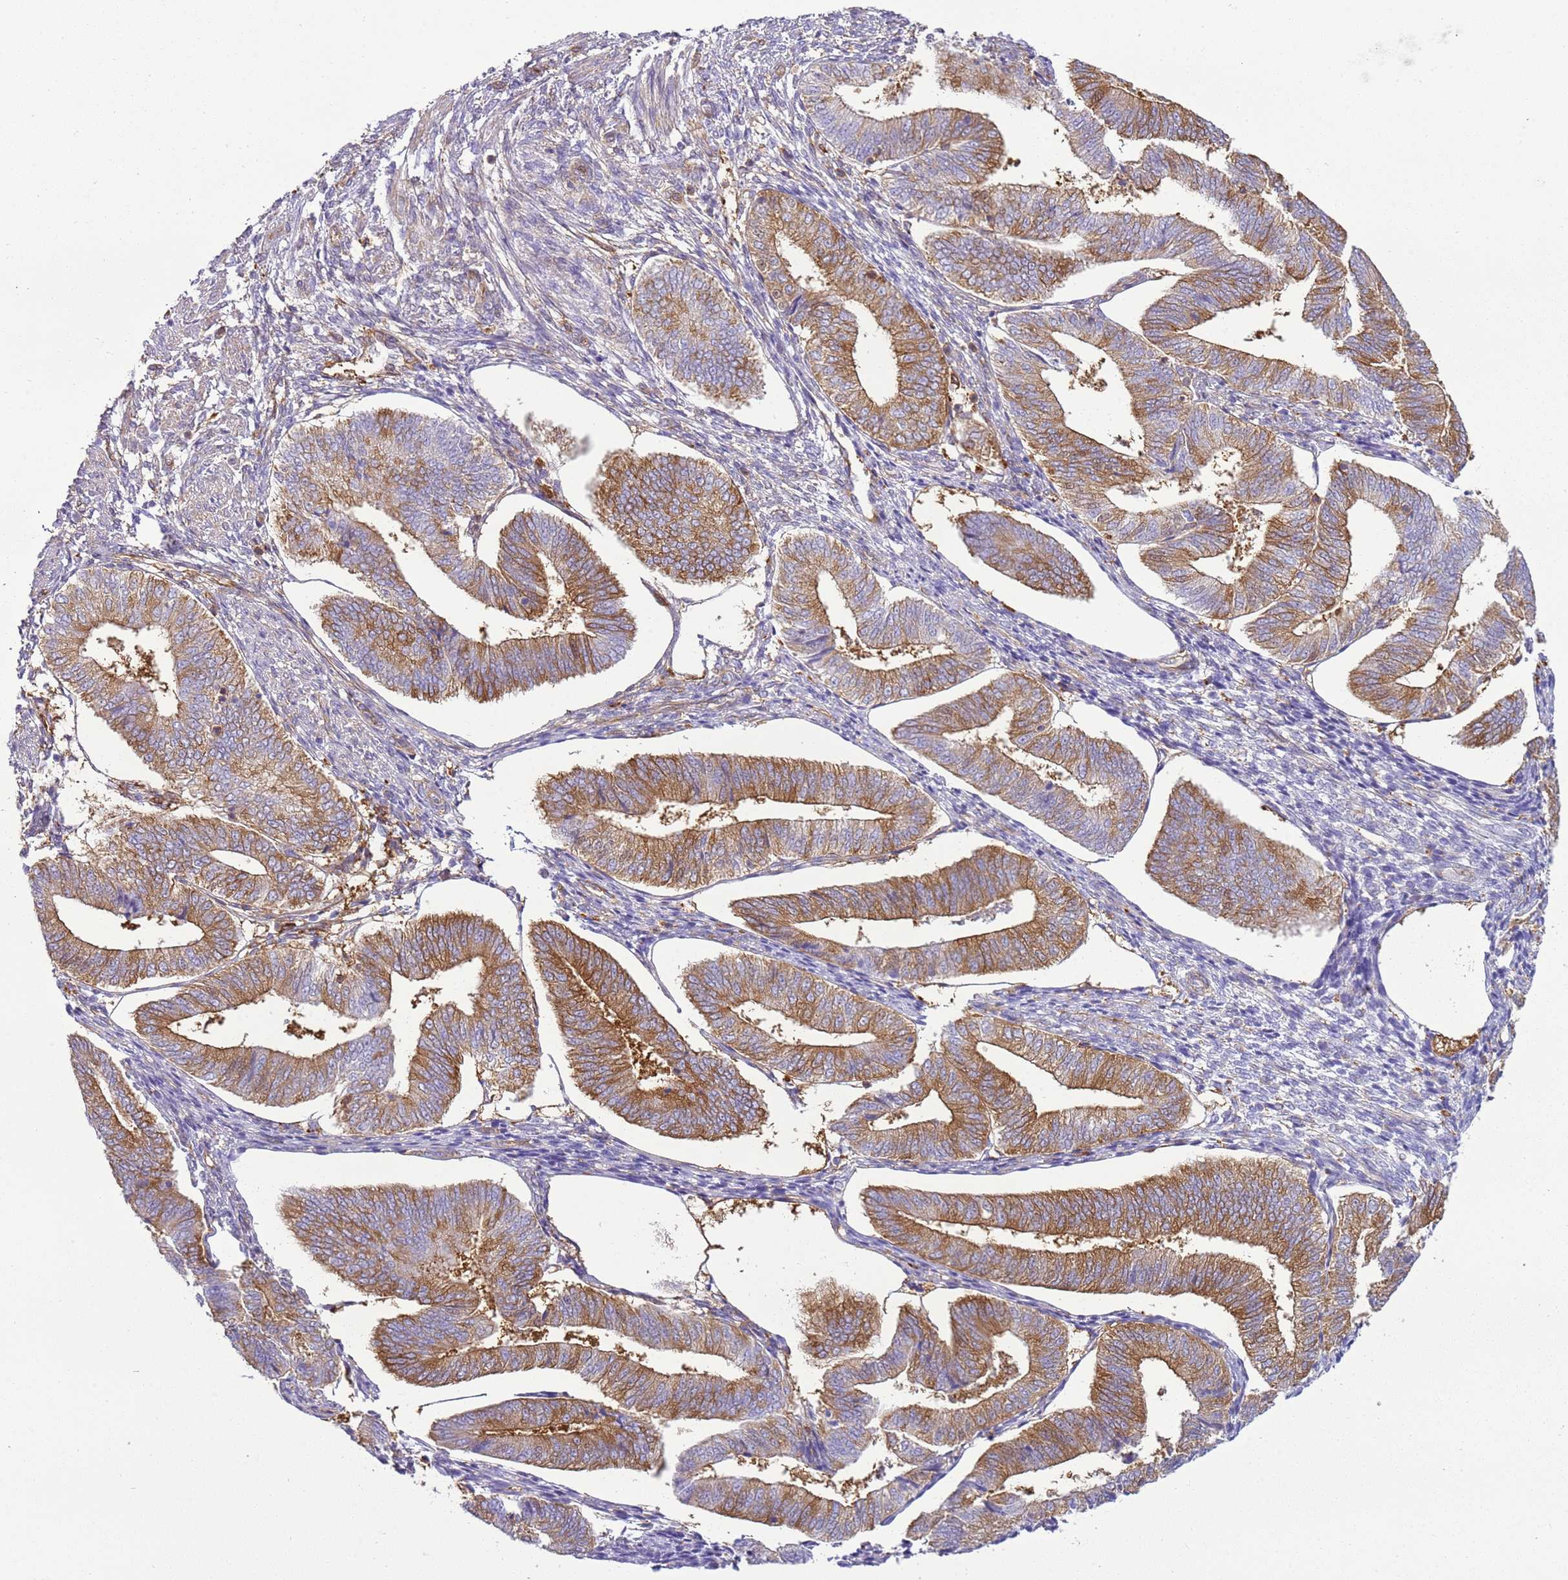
{"staining": {"intensity": "moderate", "quantity": "<25%", "location": "cytoplasmic/membranous"}, "tissue": "endometrium", "cell_type": "Cells in endometrial stroma", "image_type": "normal", "snomed": [{"axis": "morphology", "description": "Normal tissue, NOS"}, {"axis": "topography", "description": "Endometrium"}], "caption": "Immunohistochemical staining of normal endometrium exhibits low levels of moderate cytoplasmic/membranous staining in about <25% of cells in endometrial stroma.", "gene": "SNX21", "patient": {"sex": "female", "age": 34}}